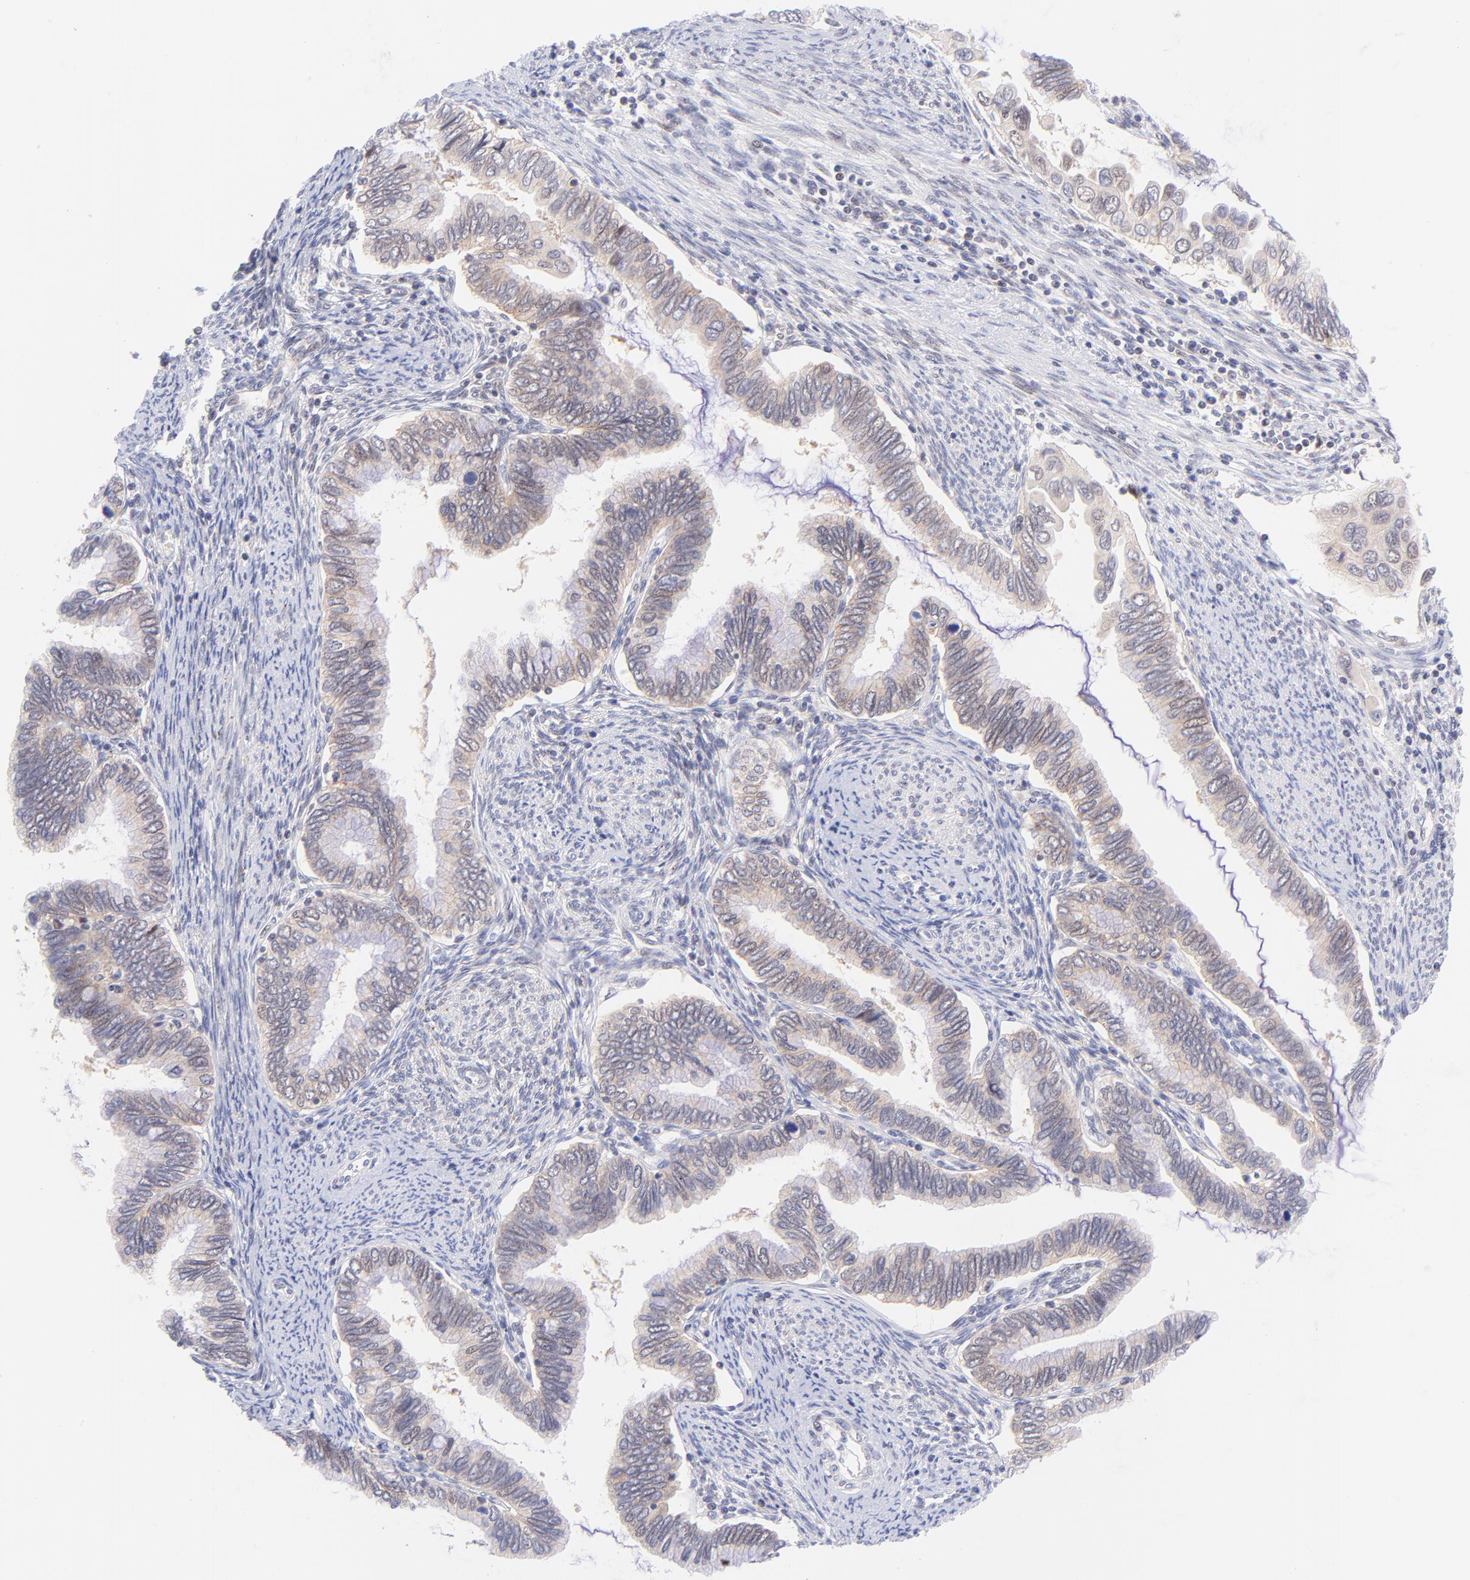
{"staining": {"intensity": "weak", "quantity": ">75%", "location": "cytoplasmic/membranous"}, "tissue": "cervical cancer", "cell_type": "Tumor cells", "image_type": "cancer", "snomed": [{"axis": "morphology", "description": "Adenocarcinoma, NOS"}, {"axis": "topography", "description": "Cervix"}], "caption": "The photomicrograph exhibits a brown stain indicating the presence of a protein in the cytoplasmic/membranous of tumor cells in adenocarcinoma (cervical). (DAB = brown stain, brightfield microscopy at high magnification).", "gene": "PBDC1", "patient": {"sex": "female", "age": 49}}